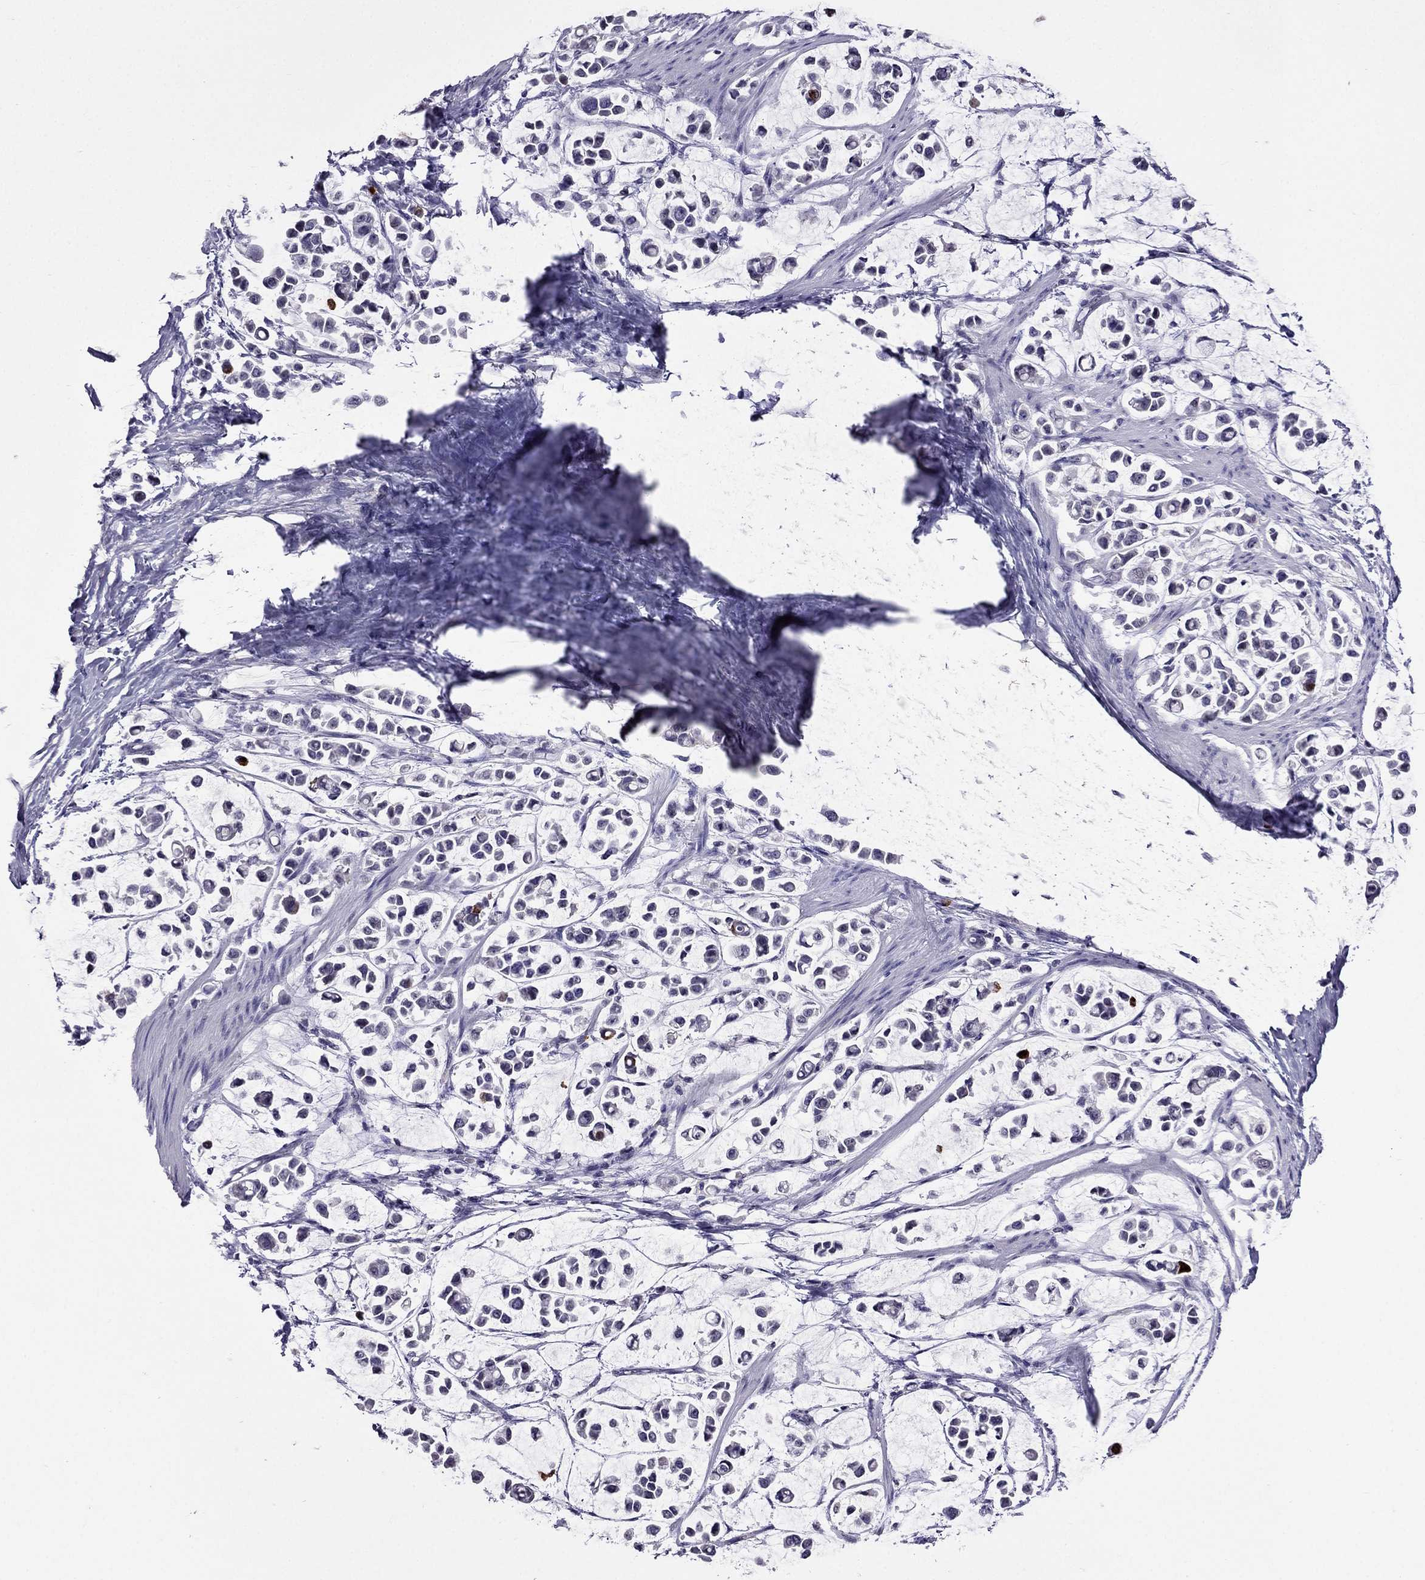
{"staining": {"intensity": "negative", "quantity": "none", "location": "none"}, "tissue": "stomach cancer", "cell_type": "Tumor cells", "image_type": "cancer", "snomed": [{"axis": "morphology", "description": "Adenocarcinoma, NOS"}, {"axis": "topography", "description": "Stomach"}], "caption": "There is no significant staining in tumor cells of adenocarcinoma (stomach).", "gene": "SPTBN4", "patient": {"sex": "male", "age": 82}}